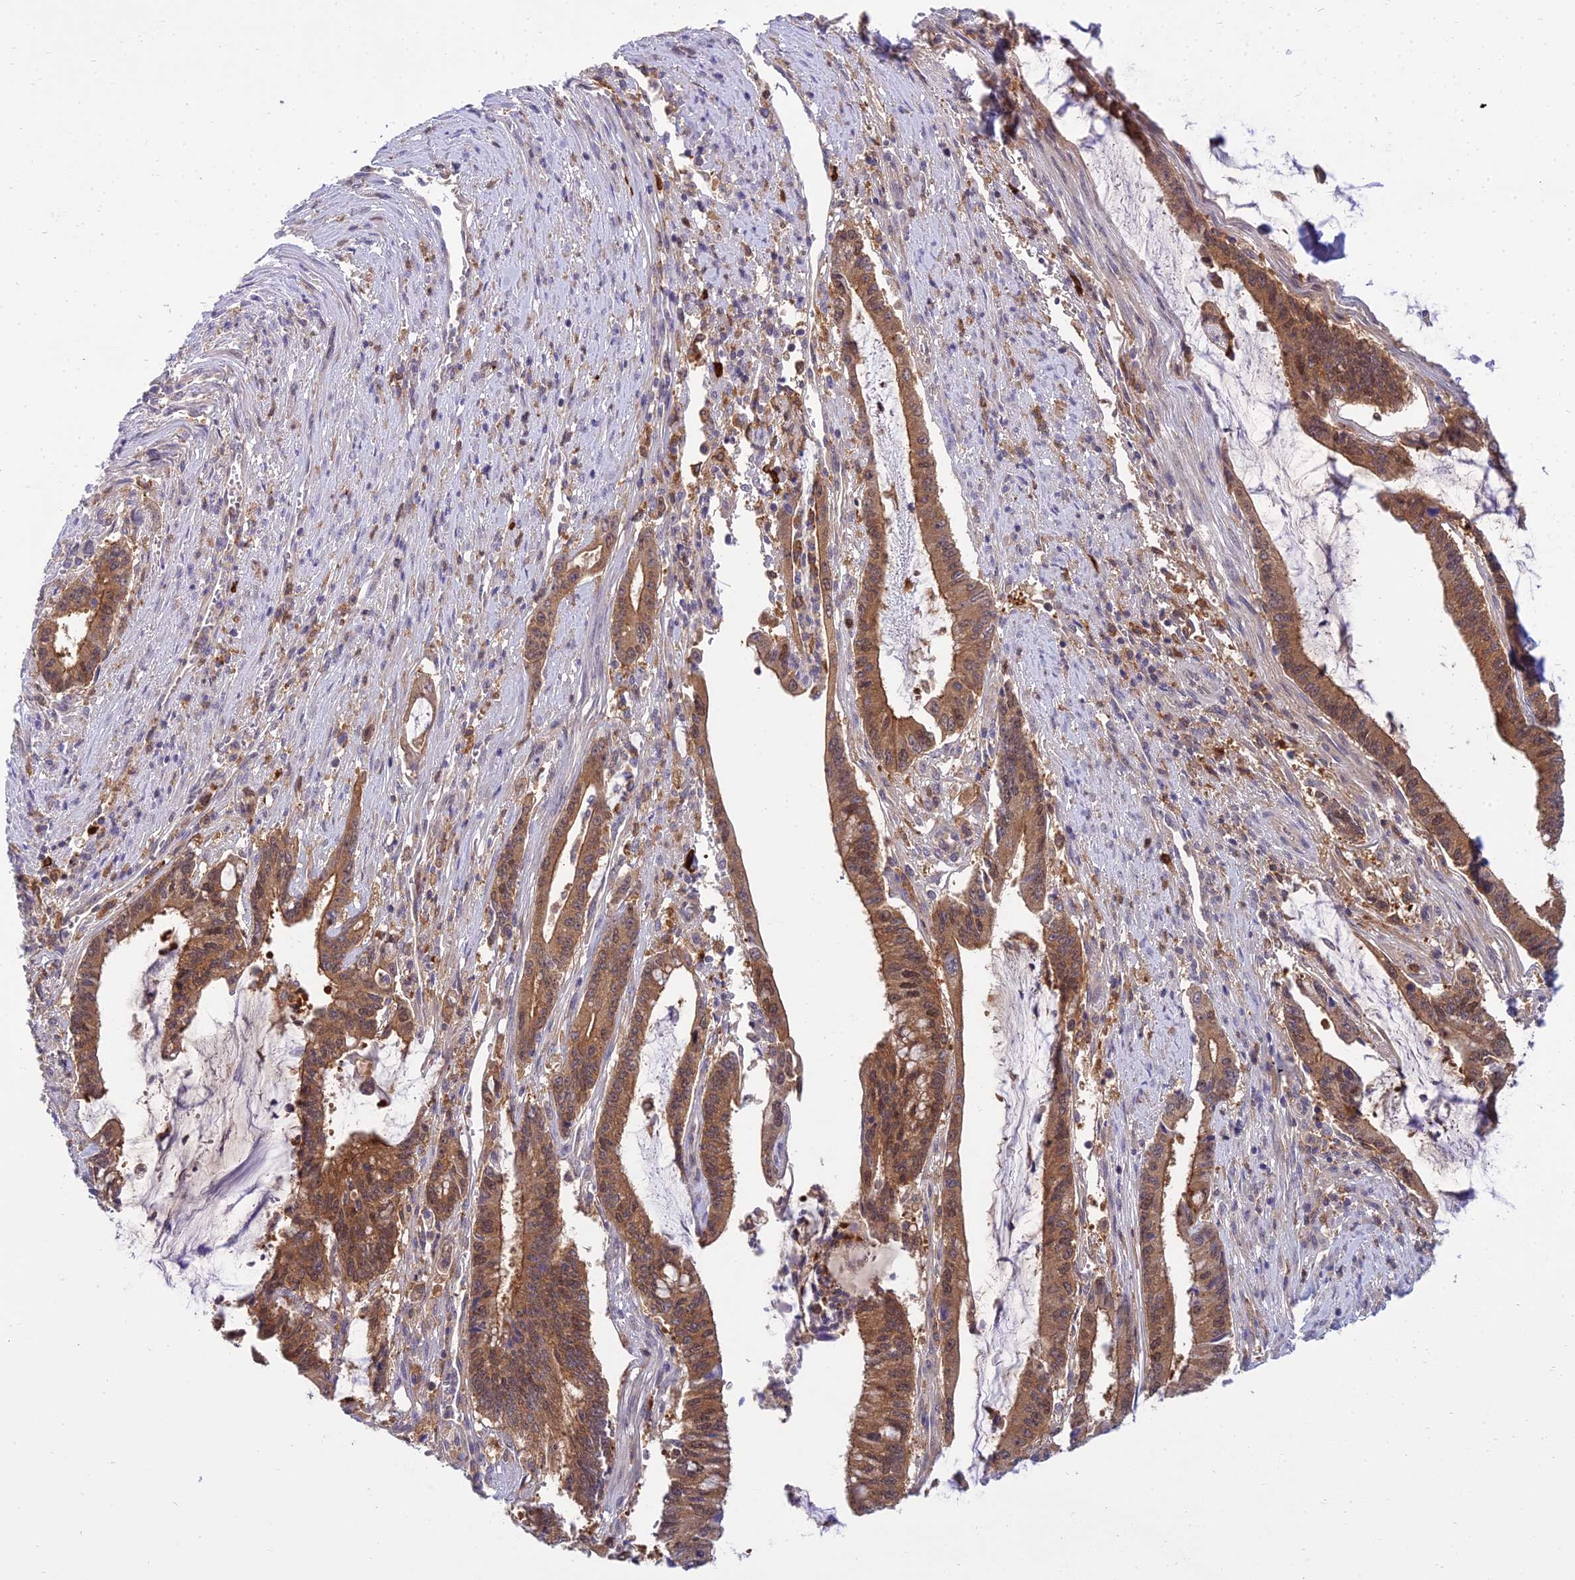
{"staining": {"intensity": "moderate", "quantity": ">75%", "location": "cytoplasmic/membranous"}, "tissue": "pancreatic cancer", "cell_type": "Tumor cells", "image_type": "cancer", "snomed": [{"axis": "morphology", "description": "Adenocarcinoma, NOS"}, {"axis": "topography", "description": "Pancreas"}], "caption": "Immunohistochemical staining of human adenocarcinoma (pancreatic) shows medium levels of moderate cytoplasmic/membranous protein positivity in about >75% of tumor cells.", "gene": "UBE2G1", "patient": {"sex": "female", "age": 50}}